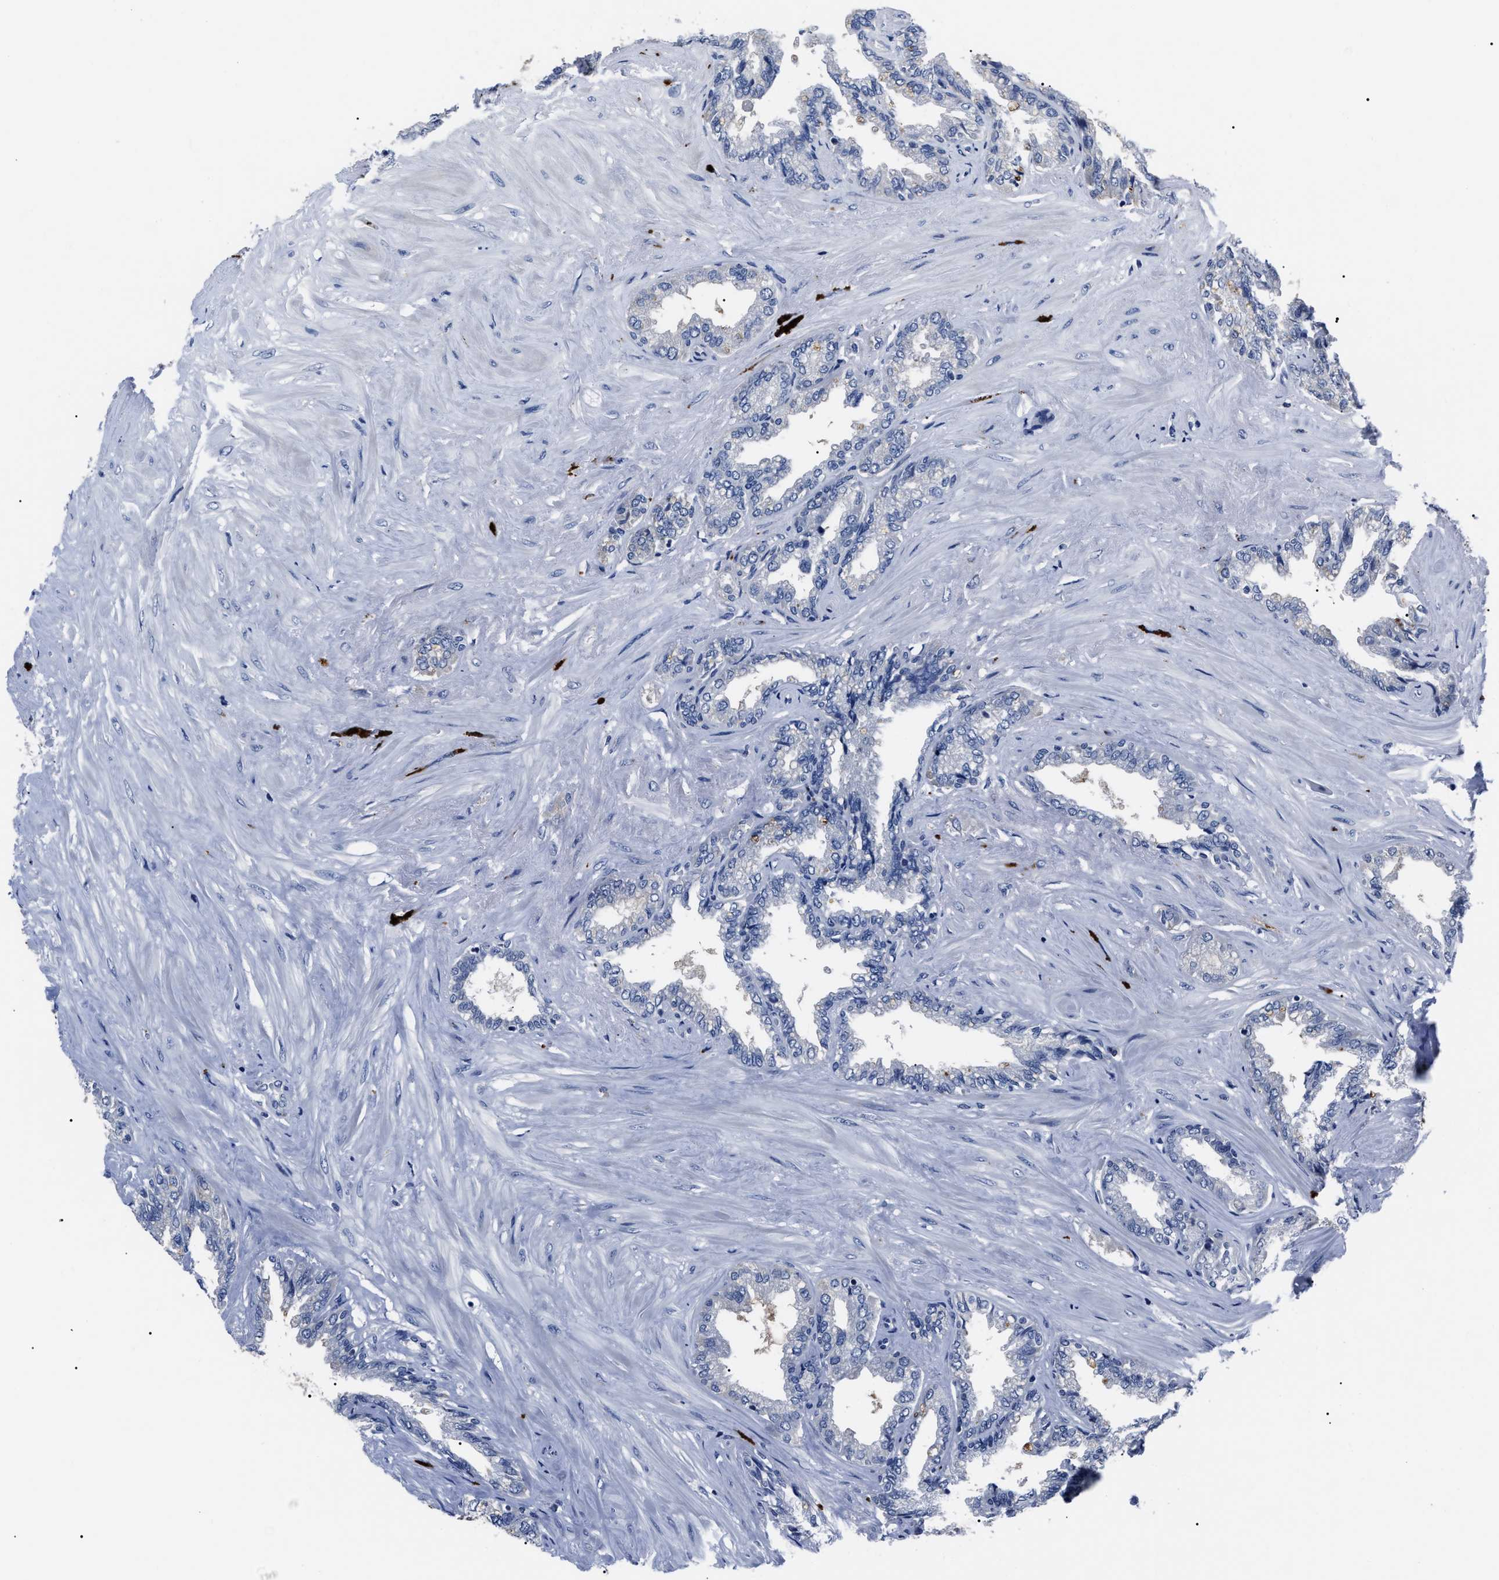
{"staining": {"intensity": "negative", "quantity": "none", "location": "none"}, "tissue": "seminal vesicle", "cell_type": "Glandular cells", "image_type": "normal", "snomed": [{"axis": "morphology", "description": "Normal tissue, NOS"}, {"axis": "topography", "description": "Seminal veicle"}], "caption": "High magnification brightfield microscopy of benign seminal vesicle stained with DAB (brown) and counterstained with hematoxylin (blue): glandular cells show no significant positivity. Nuclei are stained in blue.", "gene": "LRWD1", "patient": {"sex": "male", "age": 46}}